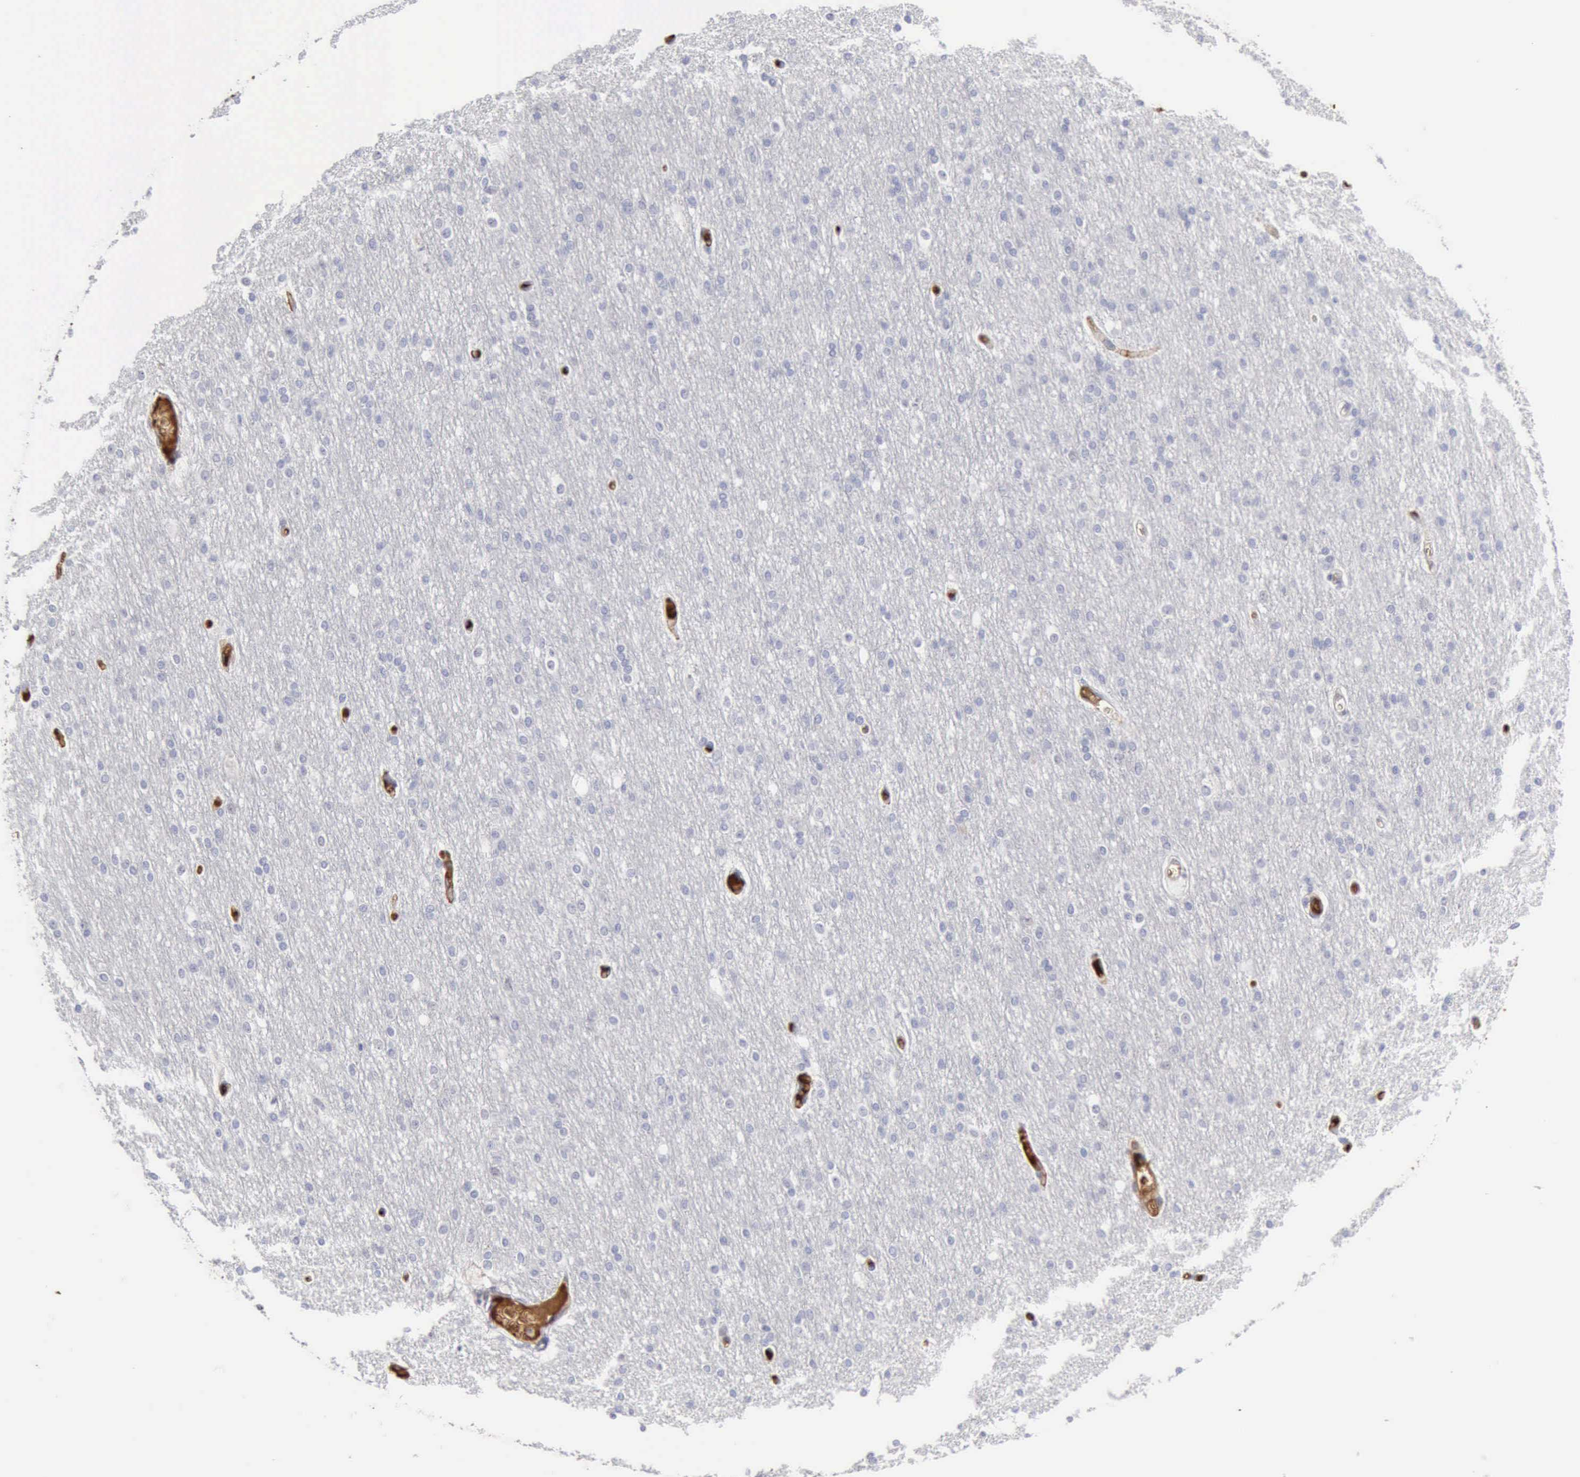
{"staining": {"intensity": "moderate", "quantity": "25%-75%", "location": "cytoplasmic/membranous"}, "tissue": "cerebral cortex", "cell_type": "Endothelial cells", "image_type": "normal", "snomed": [{"axis": "morphology", "description": "Normal tissue, NOS"}, {"axis": "morphology", "description": "Inflammation, NOS"}, {"axis": "topography", "description": "Cerebral cortex"}], "caption": "A high-resolution image shows IHC staining of normal cerebral cortex, which reveals moderate cytoplasmic/membranous positivity in about 25%-75% of endothelial cells.", "gene": "SERPINA1", "patient": {"sex": "male", "age": 6}}